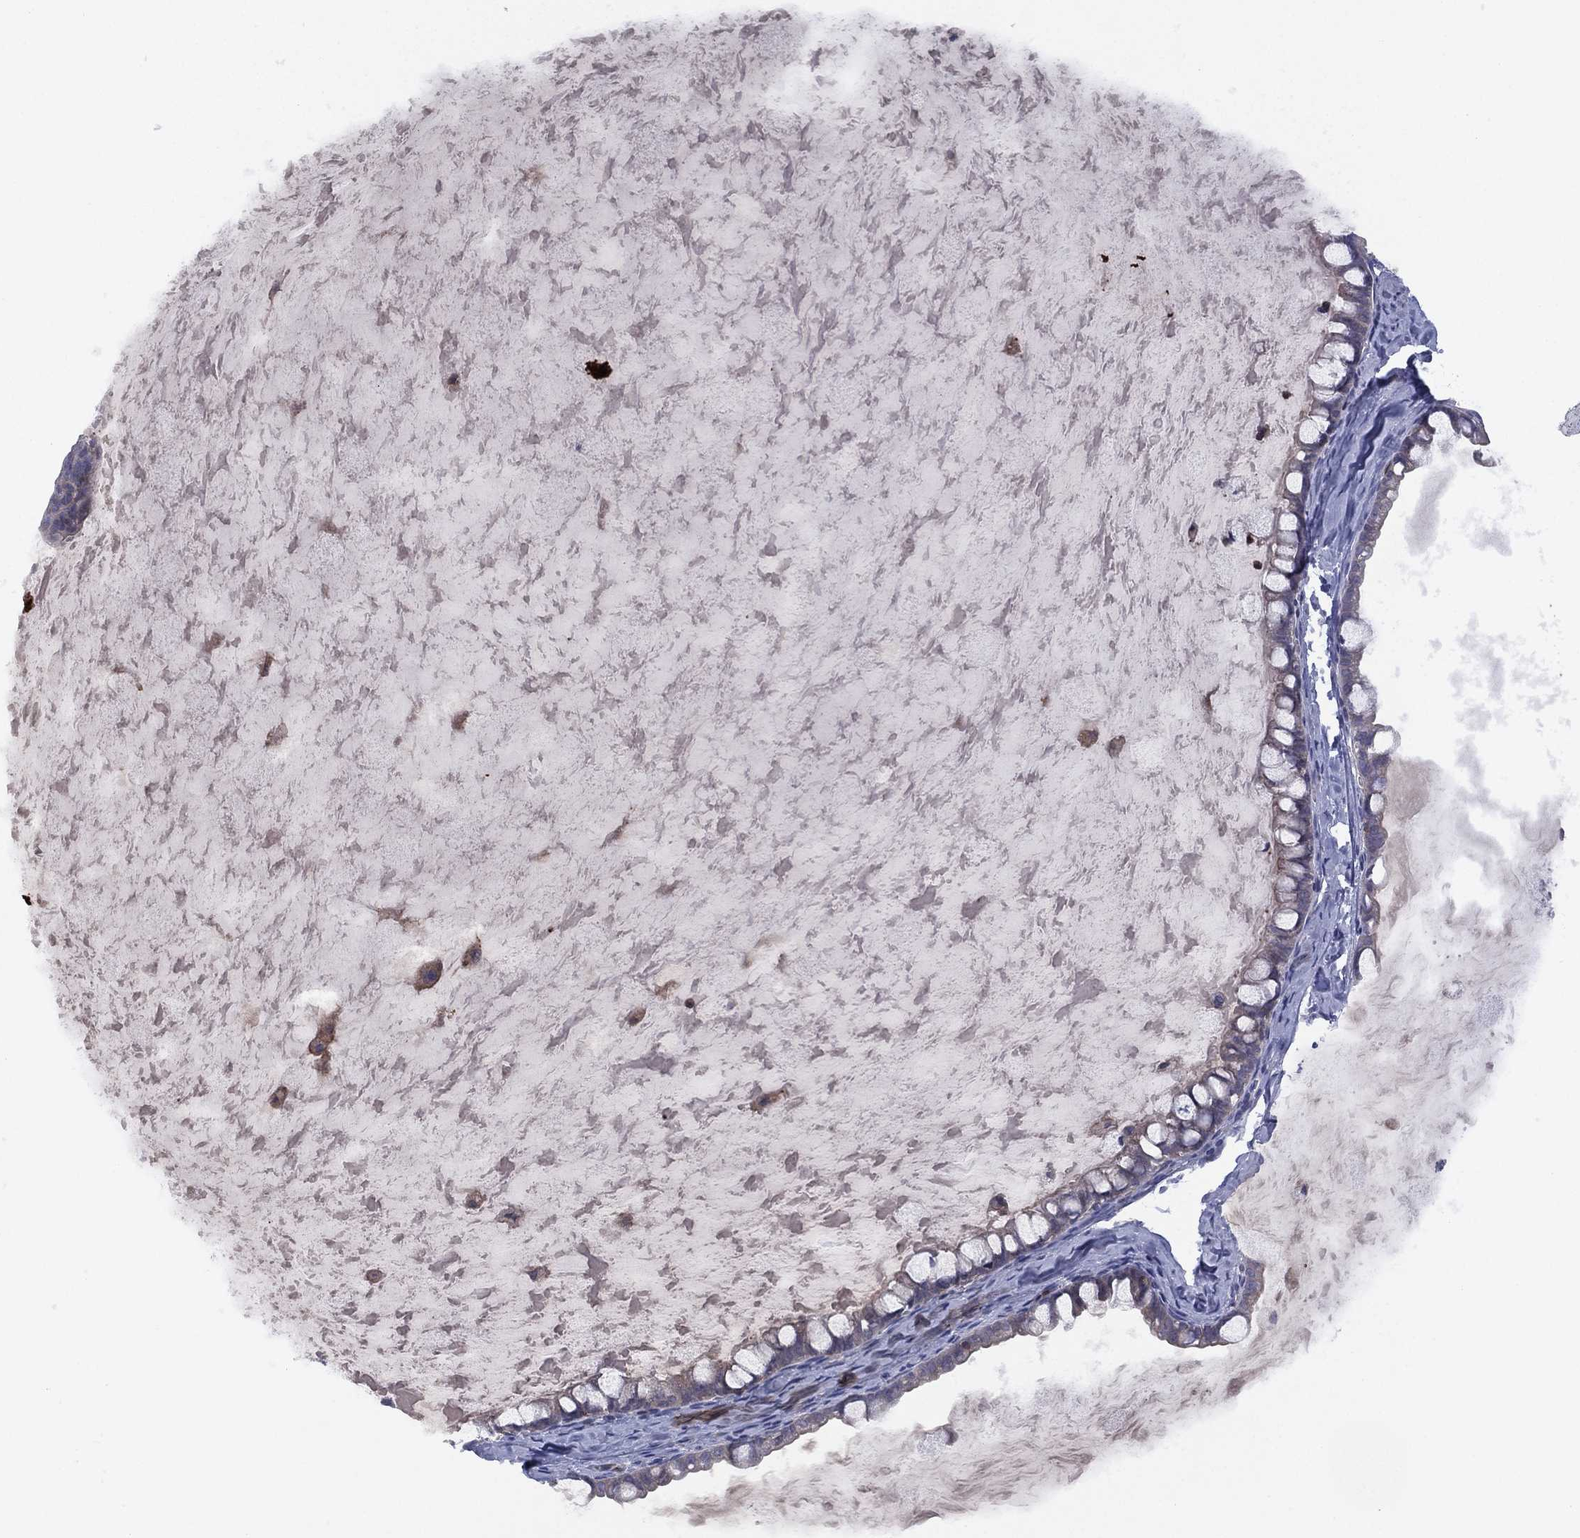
{"staining": {"intensity": "negative", "quantity": "none", "location": "none"}, "tissue": "ovarian cancer", "cell_type": "Tumor cells", "image_type": "cancer", "snomed": [{"axis": "morphology", "description": "Cystadenocarcinoma, mucinous, NOS"}, {"axis": "topography", "description": "Ovary"}], "caption": "Tumor cells show no significant positivity in mucinous cystadenocarcinoma (ovarian). (DAB IHC visualized using brightfield microscopy, high magnification).", "gene": "DOCK8", "patient": {"sex": "female", "age": 63}}